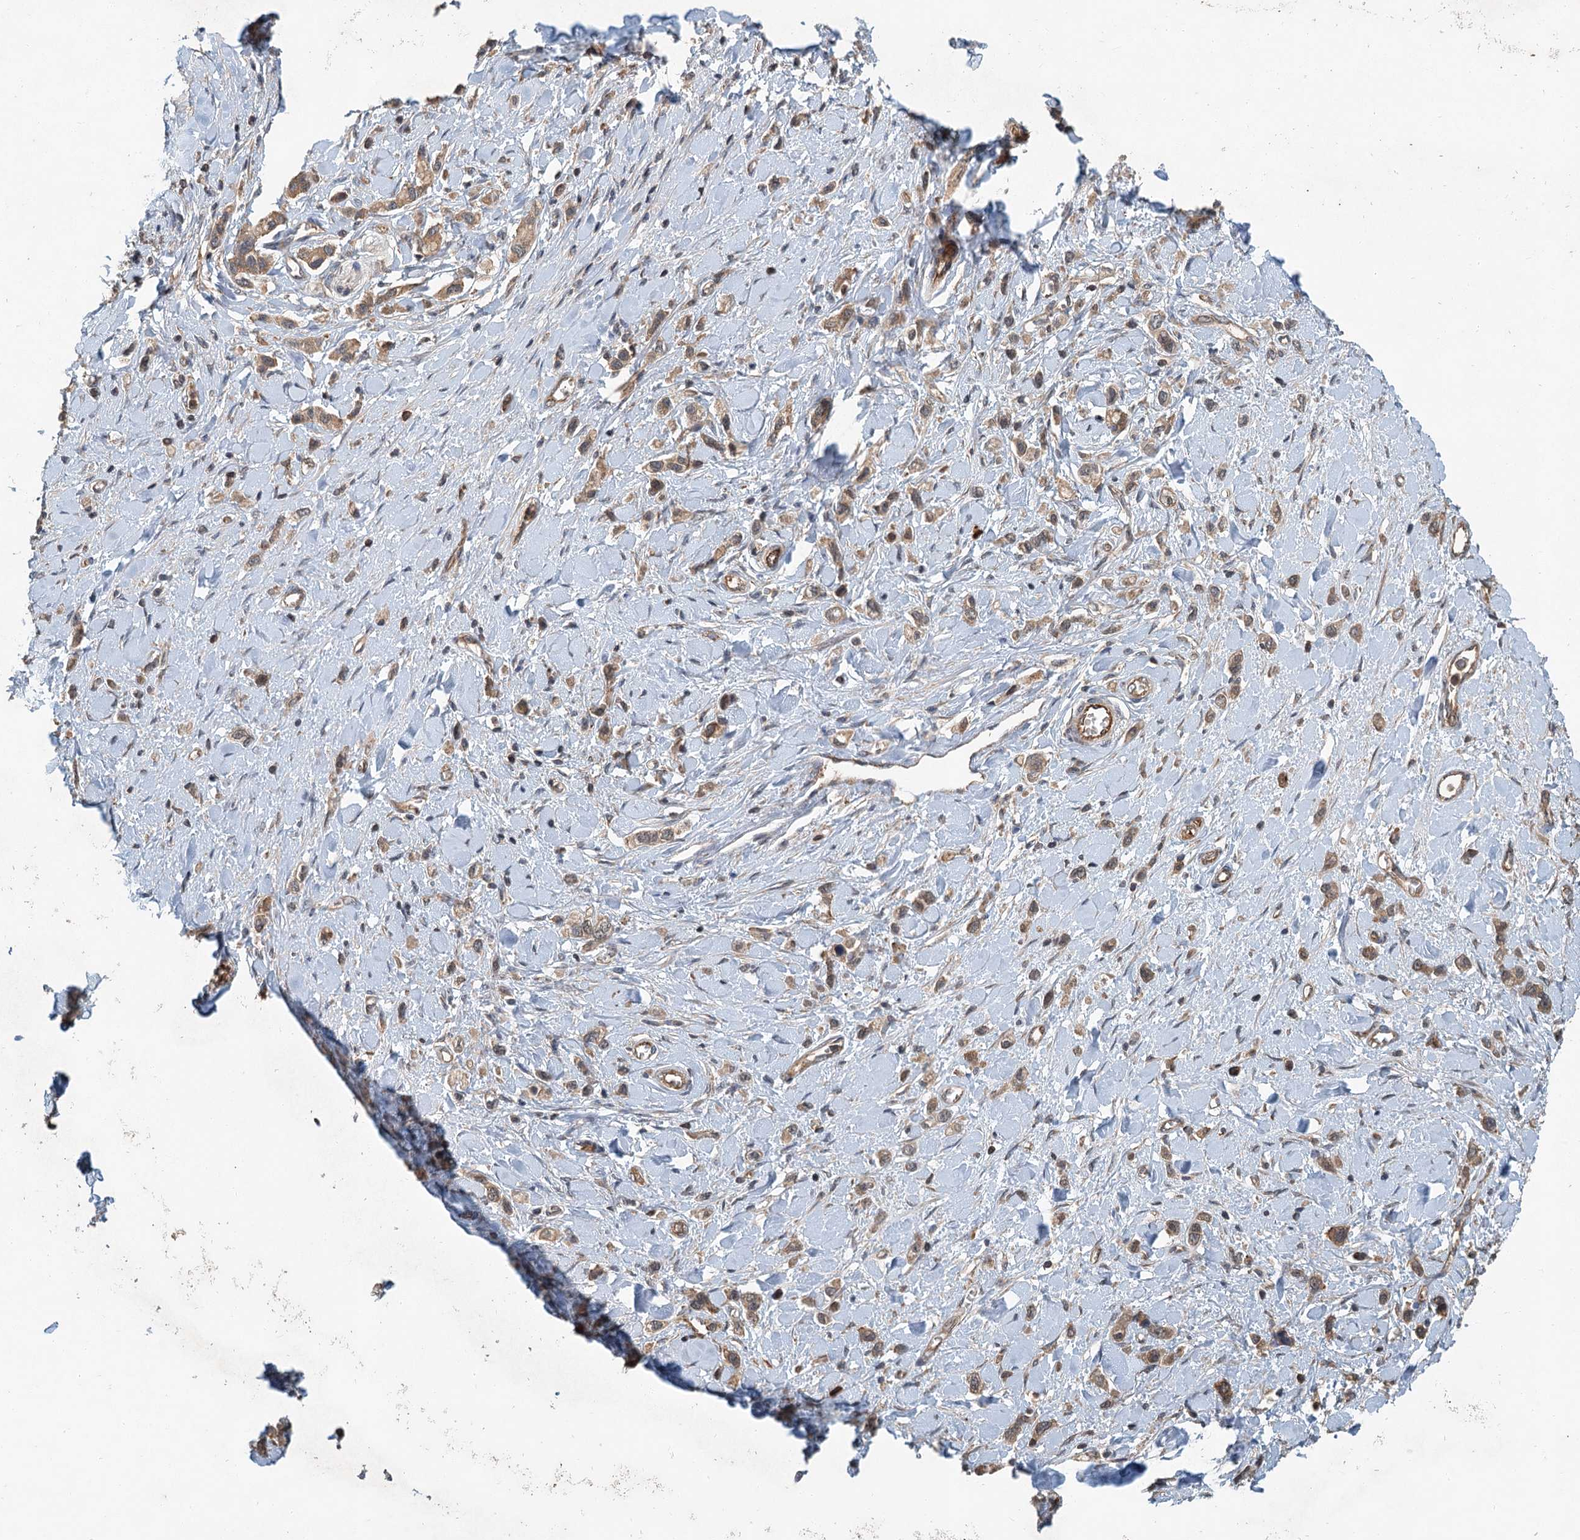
{"staining": {"intensity": "moderate", "quantity": ">75%", "location": "cytoplasmic/membranous"}, "tissue": "stomach cancer", "cell_type": "Tumor cells", "image_type": "cancer", "snomed": [{"axis": "morphology", "description": "Normal tissue, NOS"}, {"axis": "morphology", "description": "Adenocarcinoma, NOS"}, {"axis": "topography", "description": "Stomach, upper"}, {"axis": "topography", "description": "Stomach"}], "caption": "Immunohistochemical staining of adenocarcinoma (stomach) exhibits medium levels of moderate cytoplasmic/membranous protein positivity in about >75% of tumor cells.", "gene": "ZNF527", "patient": {"sex": "female", "age": 65}}